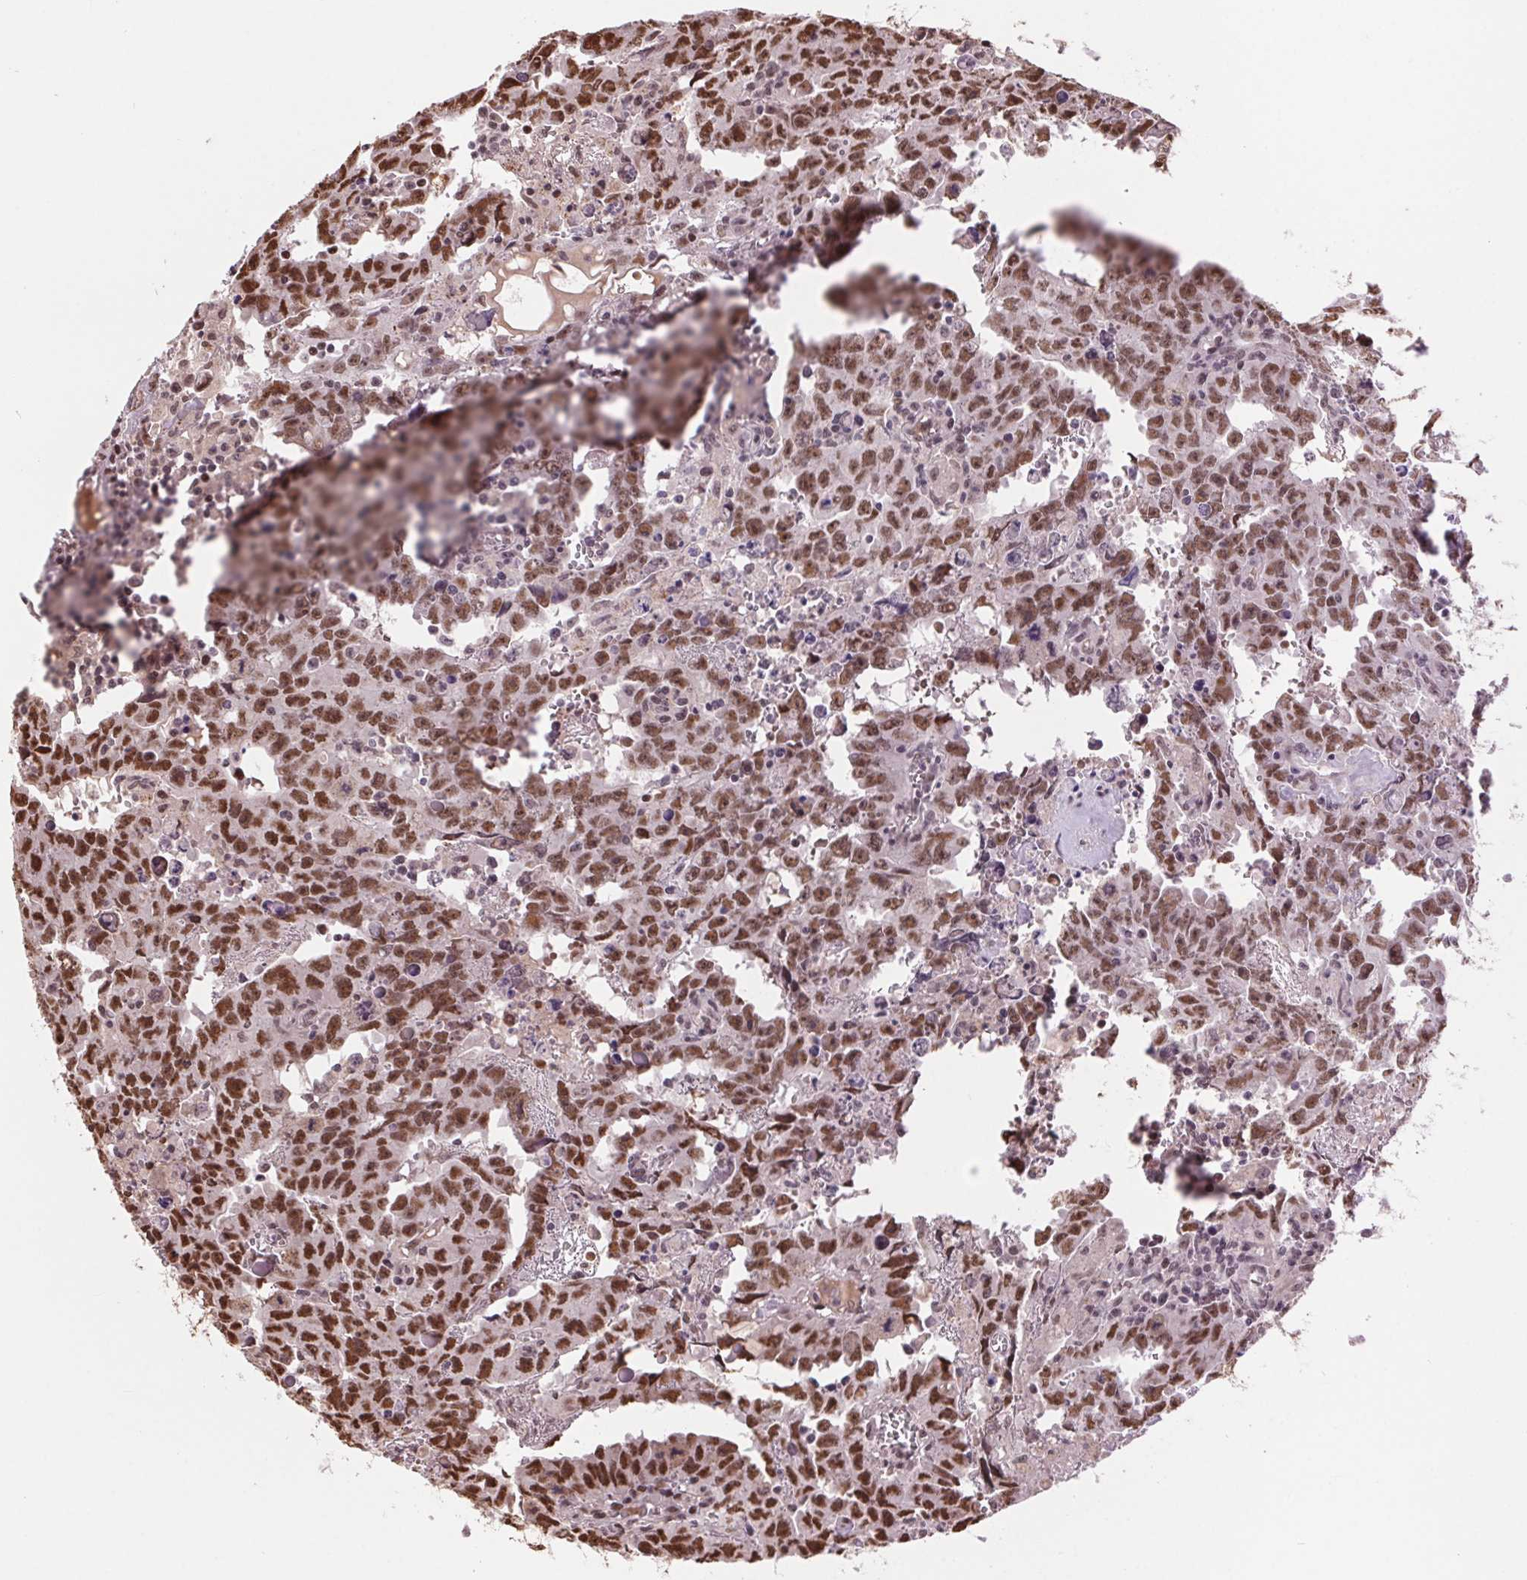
{"staining": {"intensity": "moderate", "quantity": ">75%", "location": "nuclear"}, "tissue": "testis cancer", "cell_type": "Tumor cells", "image_type": "cancer", "snomed": [{"axis": "morphology", "description": "Carcinoma, Embryonal, NOS"}, {"axis": "topography", "description": "Testis"}], "caption": "Protein expression analysis of human testis embryonal carcinoma reveals moderate nuclear staining in approximately >75% of tumor cells.", "gene": "RAD23A", "patient": {"sex": "male", "age": 22}}